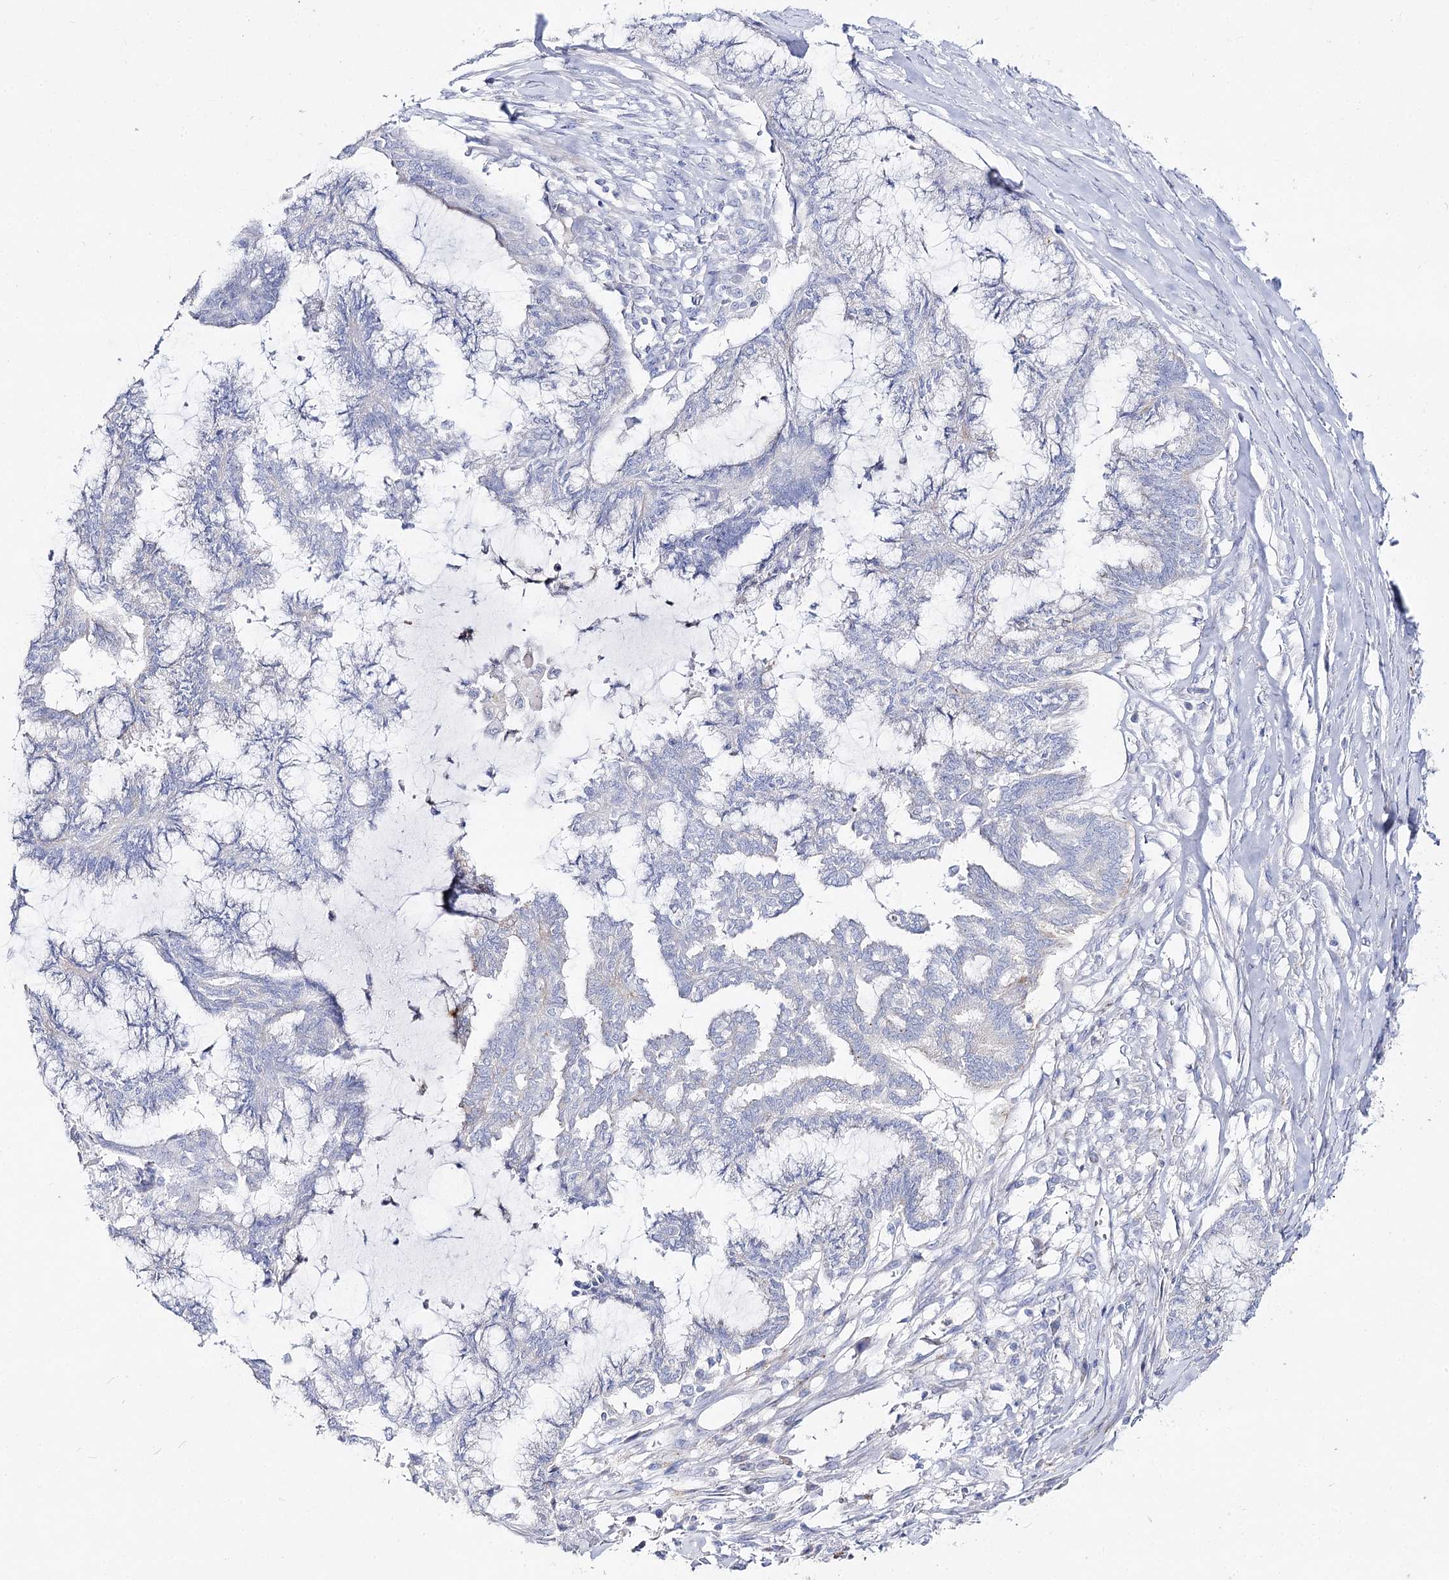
{"staining": {"intensity": "negative", "quantity": "none", "location": "none"}, "tissue": "endometrial cancer", "cell_type": "Tumor cells", "image_type": "cancer", "snomed": [{"axis": "morphology", "description": "Adenocarcinoma, NOS"}, {"axis": "topography", "description": "Endometrium"}], "caption": "Immunohistochemistry of human adenocarcinoma (endometrial) reveals no expression in tumor cells.", "gene": "SLC3A1", "patient": {"sex": "female", "age": 86}}